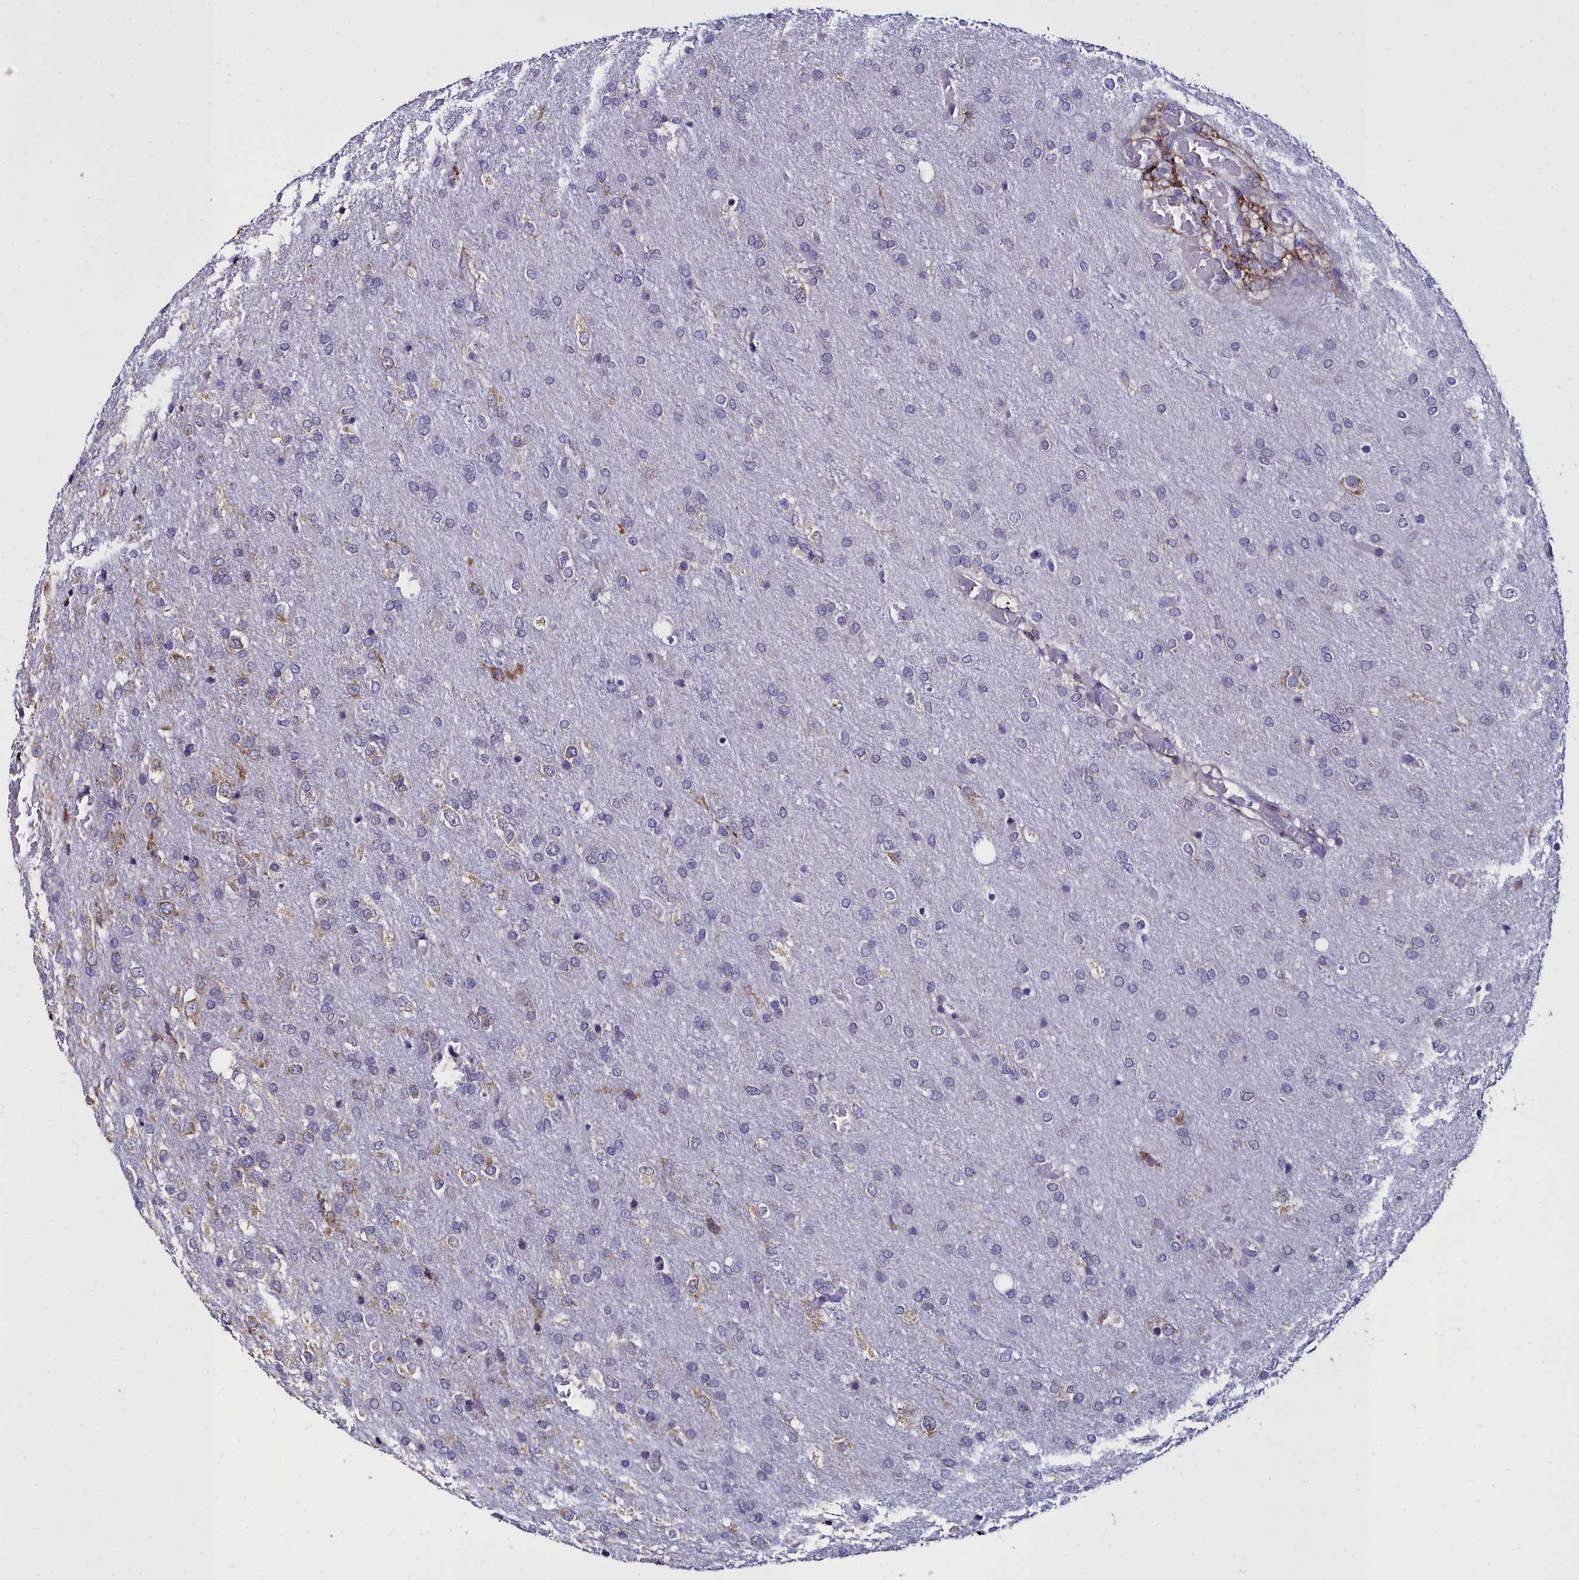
{"staining": {"intensity": "weak", "quantity": "<25%", "location": "cytoplasmic/membranous"}, "tissue": "glioma", "cell_type": "Tumor cells", "image_type": "cancer", "snomed": [{"axis": "morphology", "description": "Glioma, malignant, High grade"}, {"axis": "topography", "description": "Brain"}], "caption": "A high-resolution micrograph shows IHC staining of high-grade glioma (malignant), which displays no significant positivity in tumor cells.", "gene": "TXNDC5", "patient": {"sex": "female", "age": 74}}